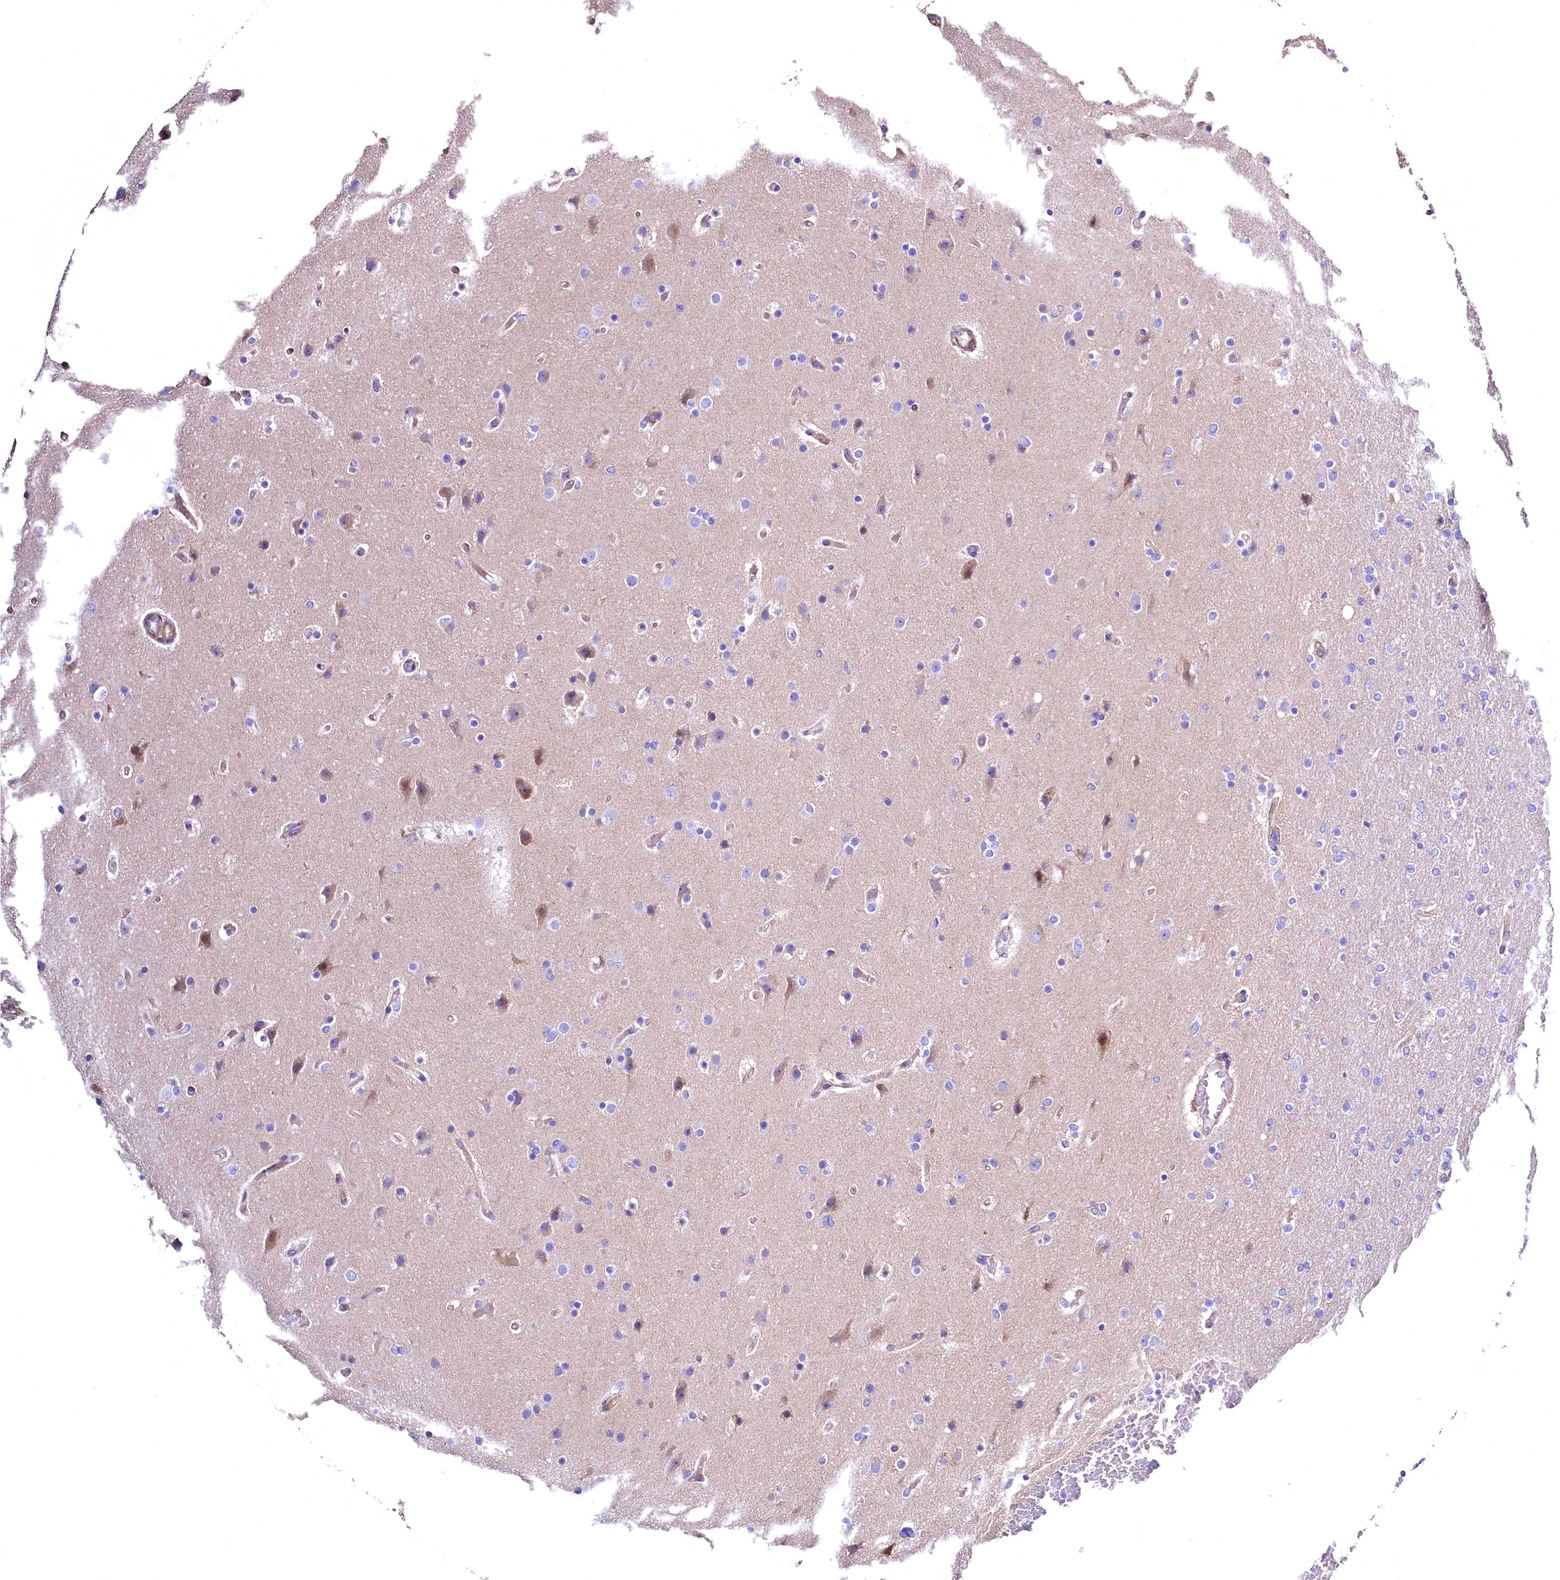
{"staining": {"intensity": "negative", "quantity": "none", "location": "none"}, "tissue": "glioma", "cell_type": "Tumor cells", "image_type": "cancer", "snomed": [{"axis": "morphology", "description": "Glioma, malignant, High grade"}, {"axis": "topography", "description": "Cerebral cortex"}], "caption": "Immunohistochemistry of malignant high-grade glioma shows no positivity in tumor cells. (DAB immunohistochemistry (IHC) with hematoxylin counter stain).", "gene": "WNT8A", "patient": {"sex": "female", "age": 36}}